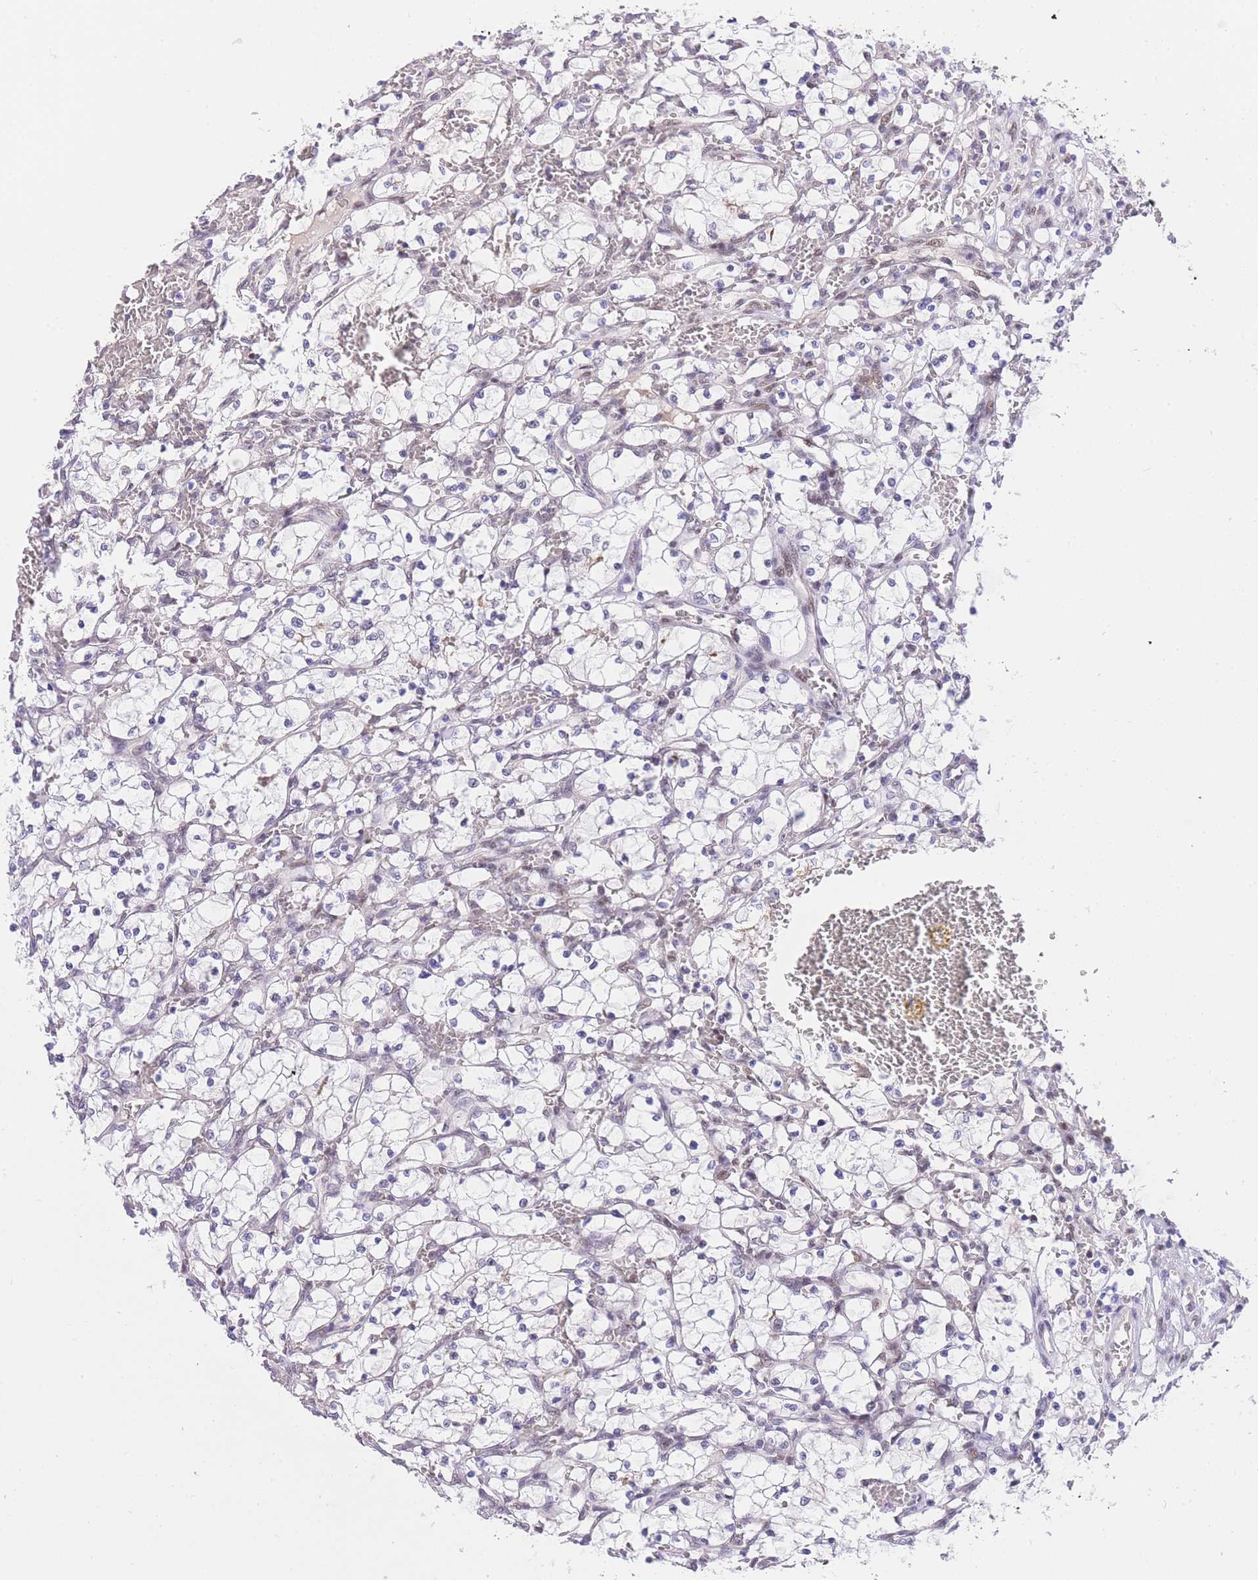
{"staining": {"intensity": "negative", "quantity": "none", "location": "none"}, "tissue": "renal cancer", "cell_type": "Tumor cells", "image_type": "cancer", "snomed": [{"axis": "morphology", "description": "Adenocarcinoma, NOS"}, {"axis": "topography", "description": "Kidney"}], "caption": "Tumor cells are negative for brown protein staining in renal cancer.", "gene": "SLC35F2", "patient": {"sex": "female", "age": 69}}